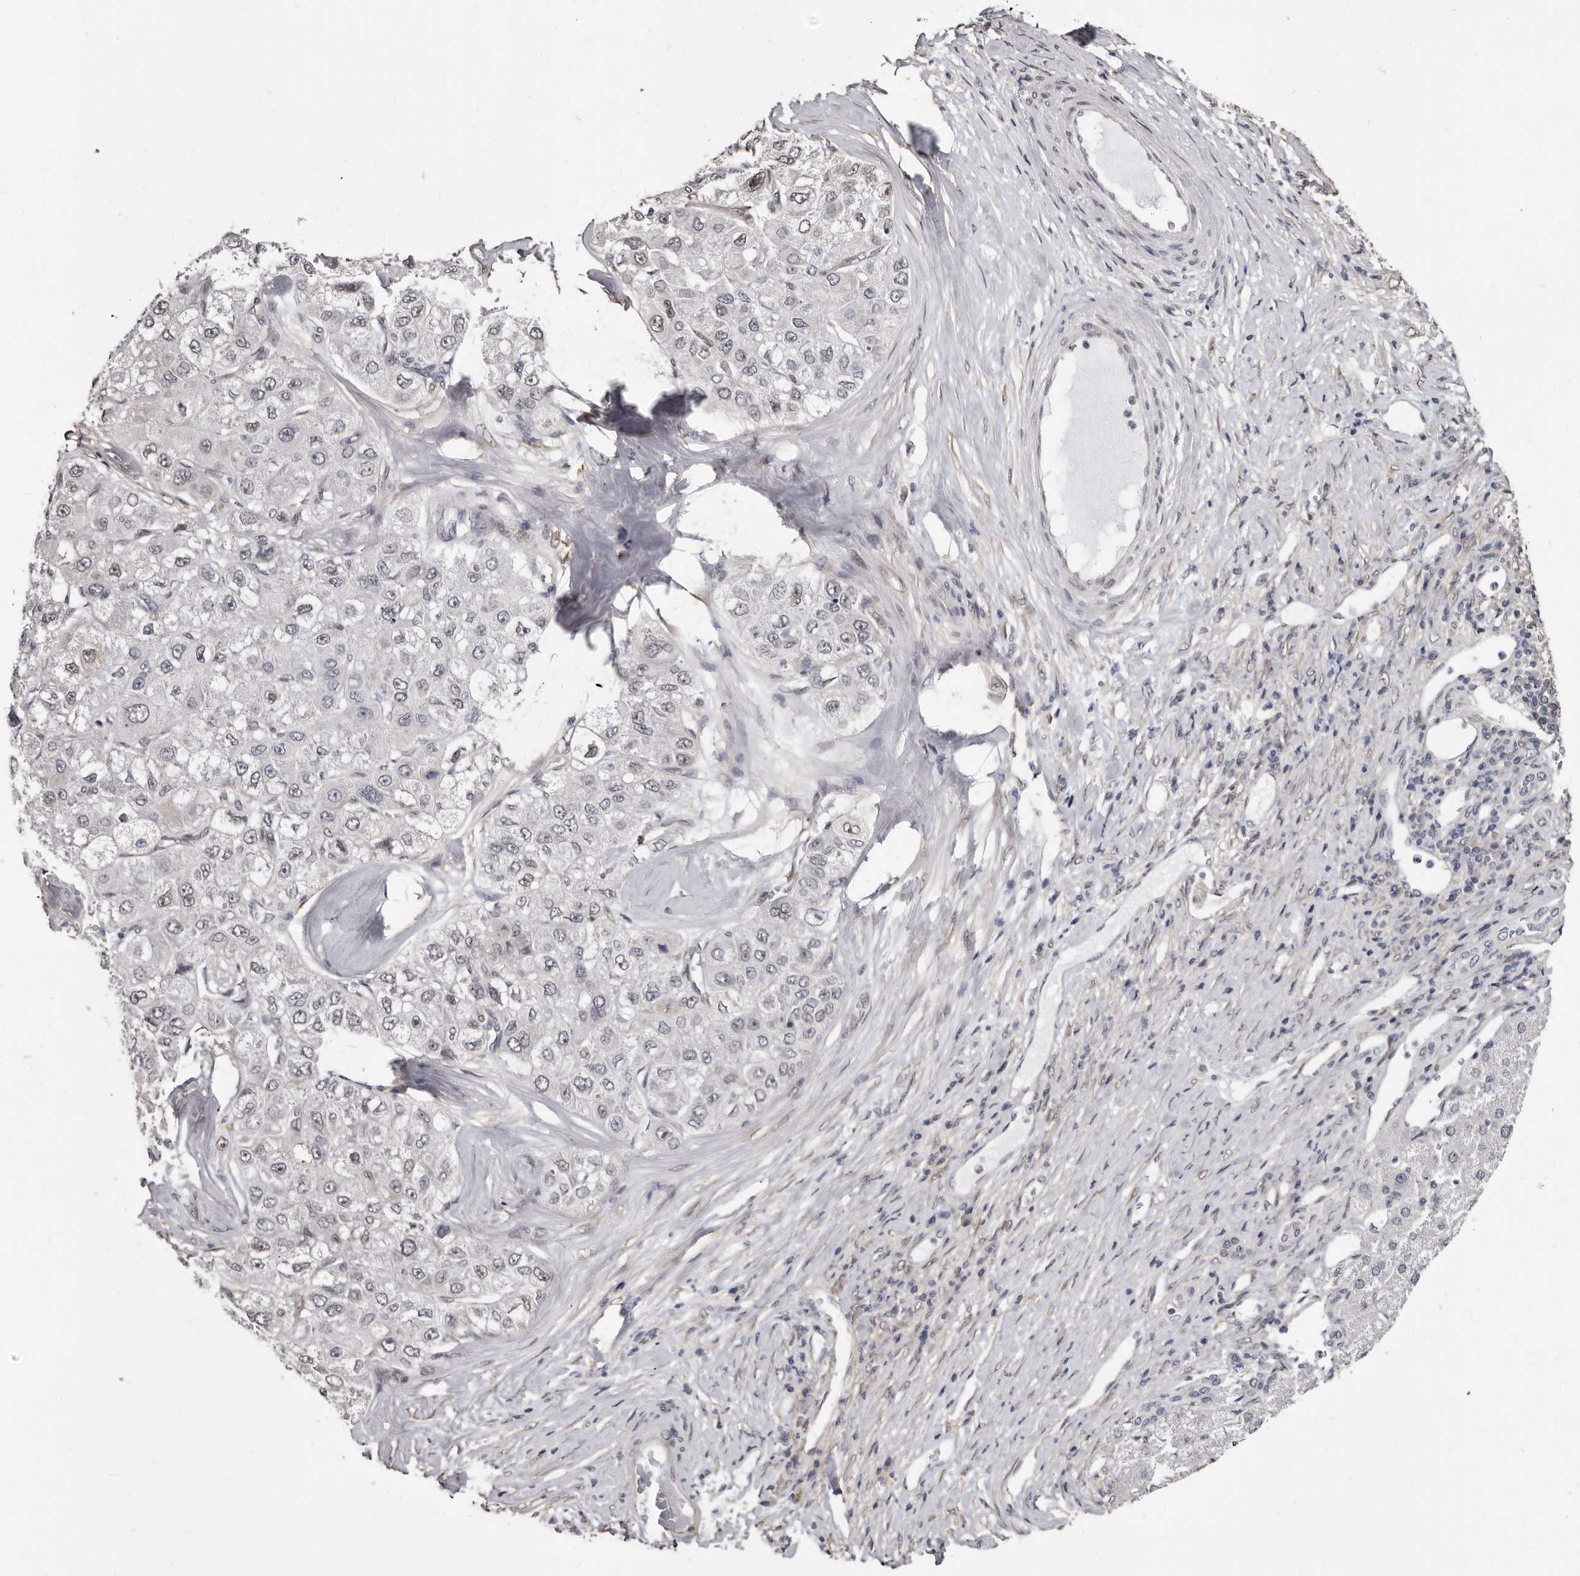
{"staining": {"intensity": "weak", "quantity": "<25%", "location": "nuclear"}, "tissue": "liver cancer", "cell_type": "Tumor cells", "image_type": "cancer", "snomed": [{"axis": "morphology", "description": "Carcinoma, Hepatocellular, NOS"}, {"axis": "topography", "description": "Liver"}], "caption": "This is a image of immunohistochemistry (IHC) staining of hepatocellular carcinoma (liver), which shows no expression in tumor cells.", "gene": "KHDRBS2", "patient": {"sex": "male", "age": 80}}